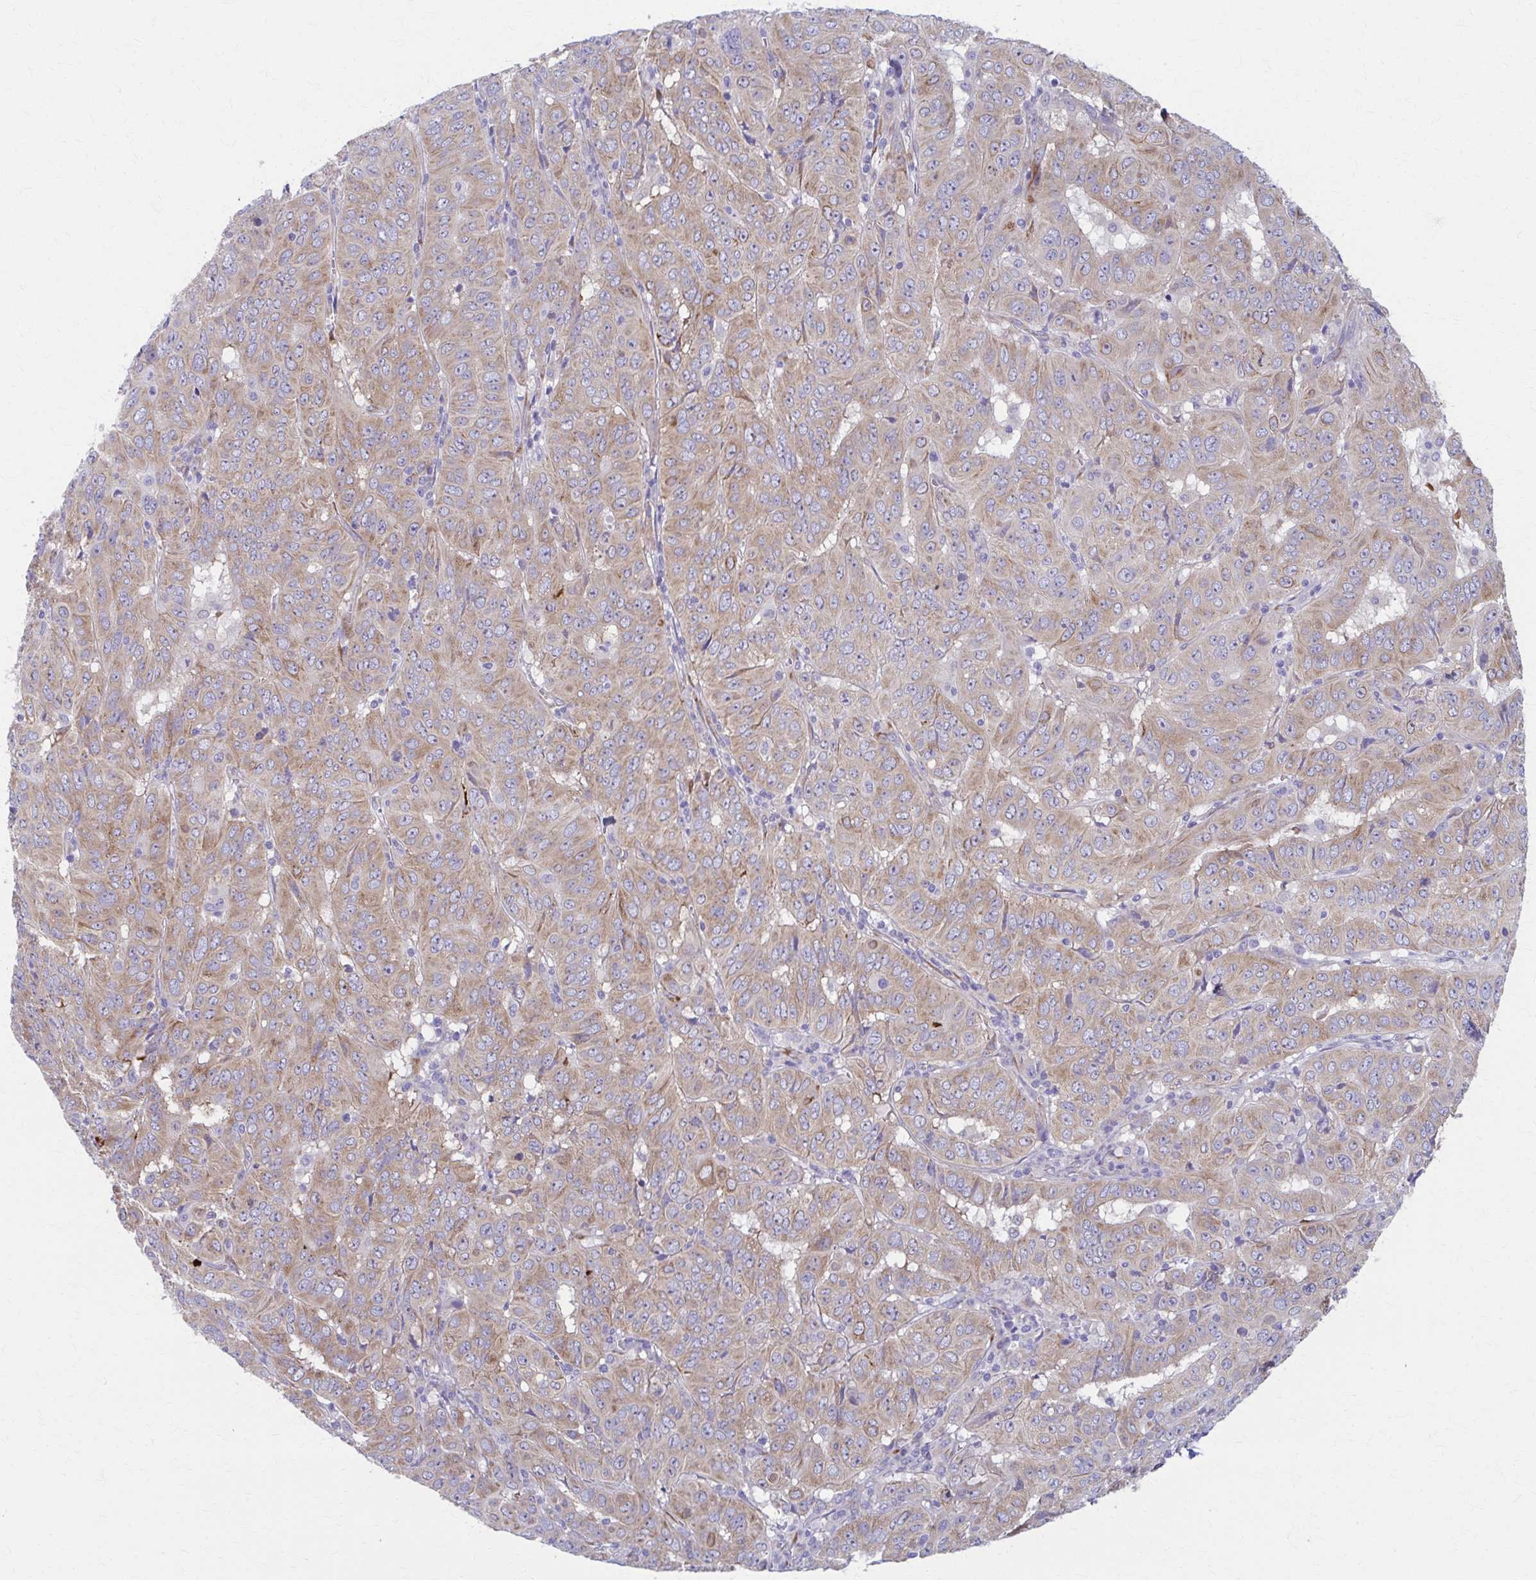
{"staining": {"intensity": "moderate", "quantity": ">75%", "location": "cytoplasmic/membranous"}, "tissue": "pancreatic cancer", "cell_type": "Tumor cells", "image_type": "cancer", "snomed": [{"axis": "morphology", "description": "Adenocarcinoma, NOS"}, {"axis": "topography", "description": "Pancreas"}], "caption": "Pancreatic cancer (adenocarcinoma) was stained to show a protein in brown. There is medium levels of moderate cytoplasmic/membranous staining in approximately >75% of tumor cells. (DAB IHC with brightfield microscopy, high magnification).", "gene": "SPATS2L", "patient": {"sex": "male", "age": 63}}